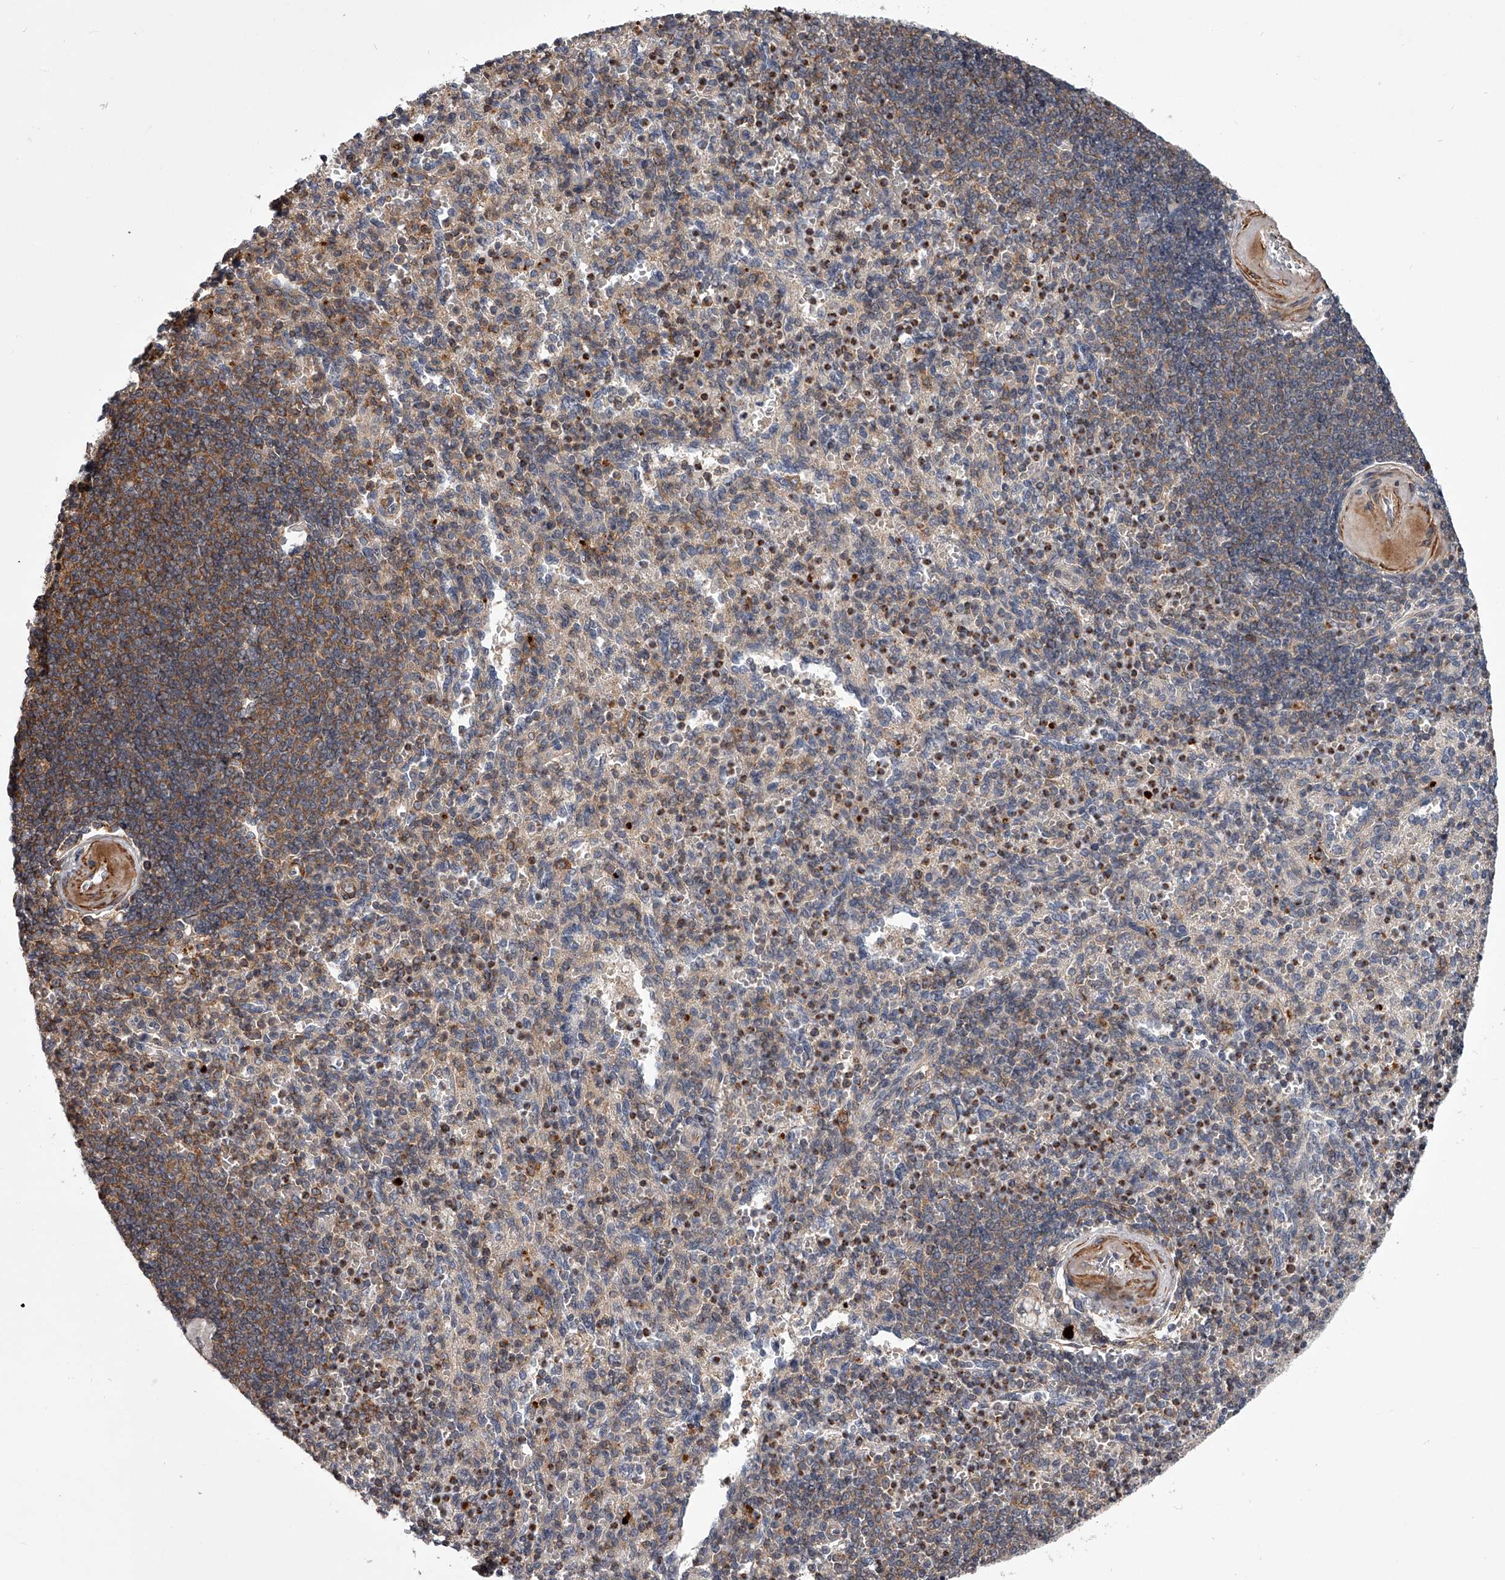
{"staining": {"intensity": "moderate", "quantity": "25%-75%", "location": "cytoplasmic/membranous"}, "tissue": "spleen", "cell_type": "Cells in red pulp", "image_type": "normal", "snomed": [{"axis": "morphology", "description": "Normal tissue, NOS"}, {"axis": "topography", "description": "Spleen"}], "caption": "Immunohistochemistry image of unremarkable spleen: human spleen stained using immunohistochemistry exhibits medium levels of moderate protein expression localized specifically in the cytoplasmic/membranous of cells in red pulp, appearing as a cytoplasmic/membranous brown color.", "gene": "RRP36", "patient": {"sex": "female", "age": 74}}